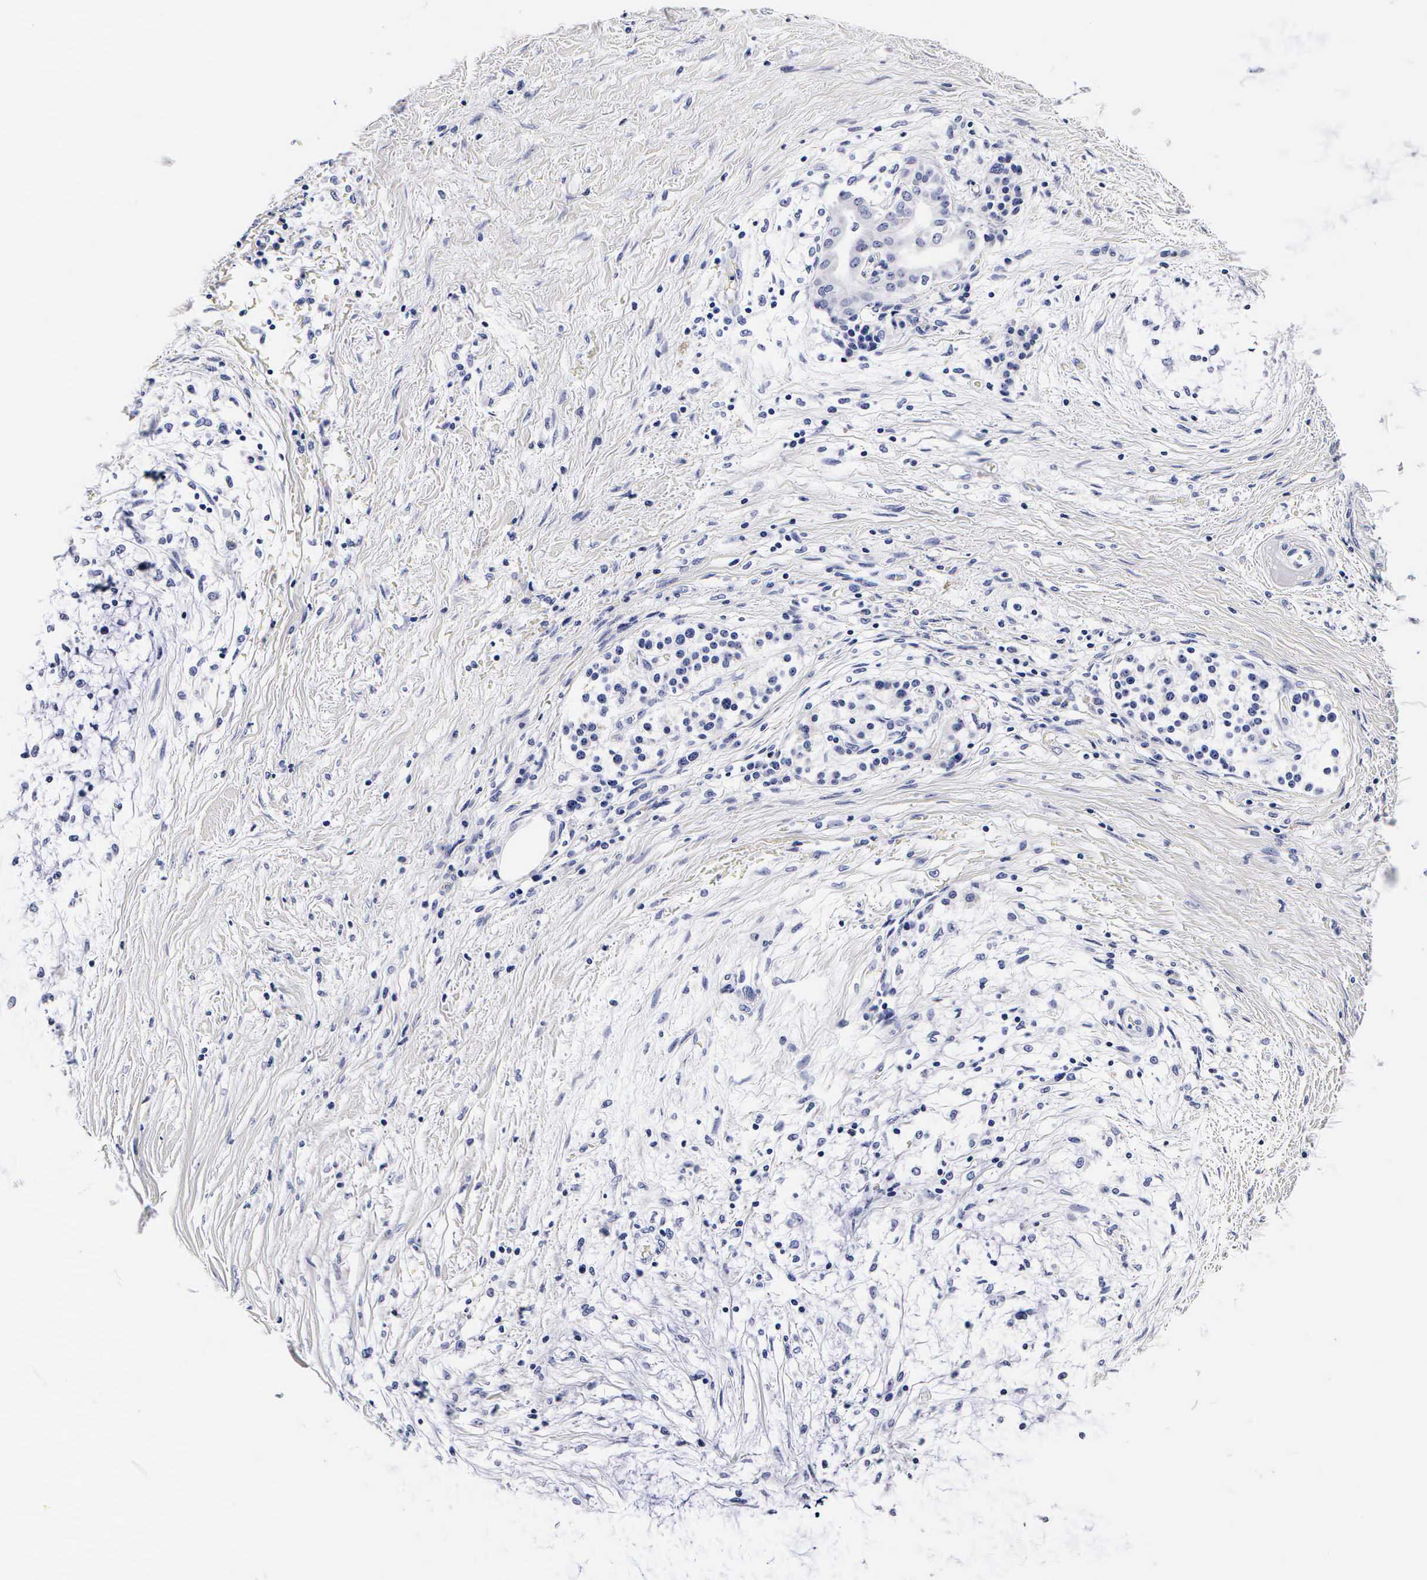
{"staining": {"intensity": "negative", "quantity": "none", "location": "none"}, "tissue": "pancreatic cancer", "cell_type": "Tumor cells", "image_type": "cancer", "snomed": [{"axis": "morphology", "description": "Adenocarcinoma, NOS"}, {"axis": "topography", "description": "Pancreas"}], "caption": "Protein analysis of pancreatic cancer exhibits no significant positivity in tumor cells.", "gene": "RNASE6", "patient": {"sex": "female", "age": 64}}